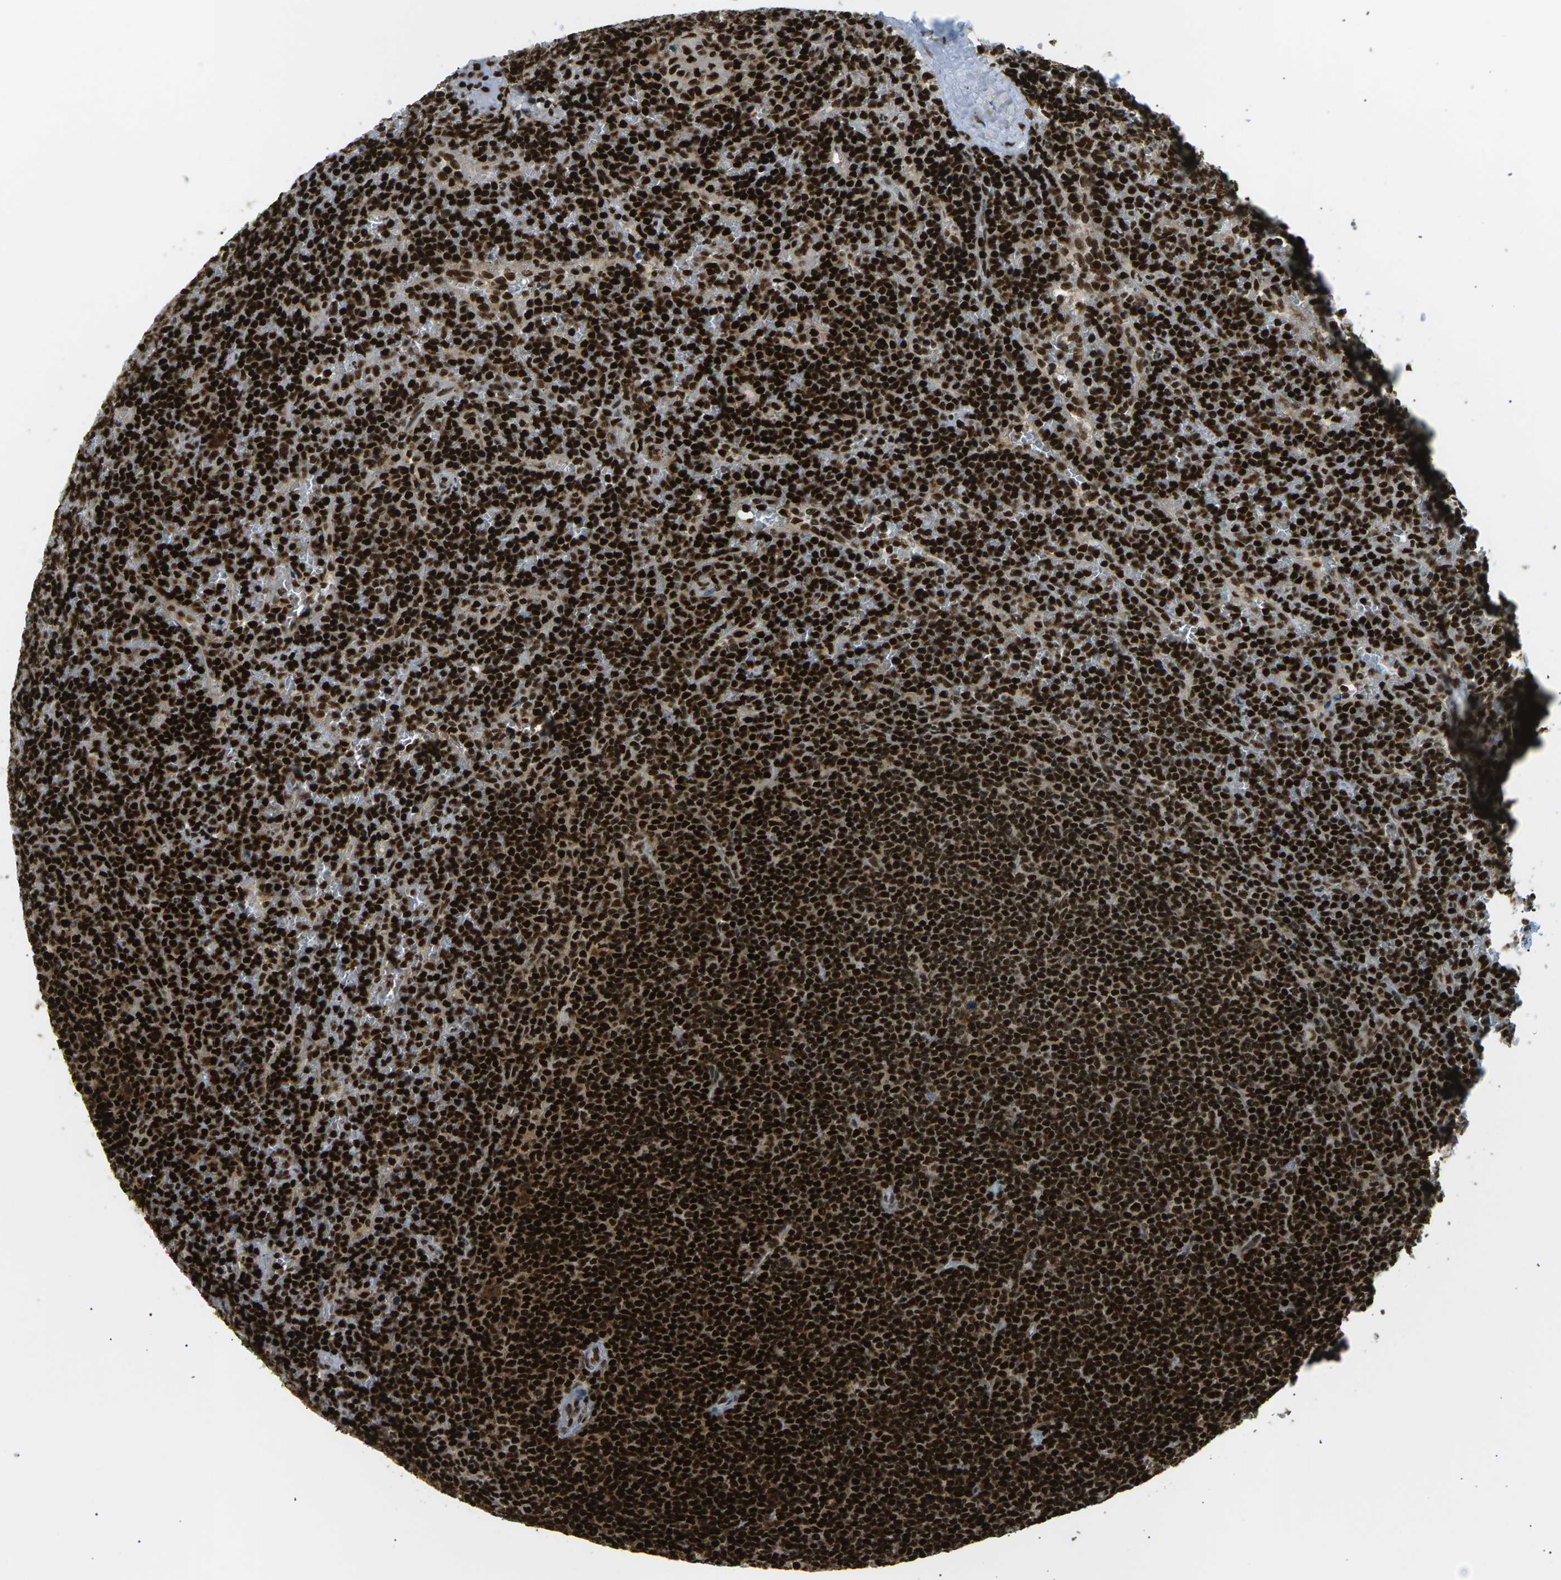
{"staining": {"intensity": "strong", "quantity": ">75%", "location": "cytoplasmic/membranous,nuclear"}, "tissue": "lymphoma", "cell_type": "Tumor cells", "image_type": "cancer", "snomed": [{"axis": "morphology", "description": "Malignant lymphoma, non-Hodgkin's type, Low grade"}, {"axis": "topography", "description": "Spleen"}], "caption": "Strong cytoplasmic/membranous and nuclear expression is present in about >75% of tumor cells in low-grade malignant lymphoma, non-Hodgkin's type.", "gene": "RPA2", "patient": {"sex": "female", "age": 19}}